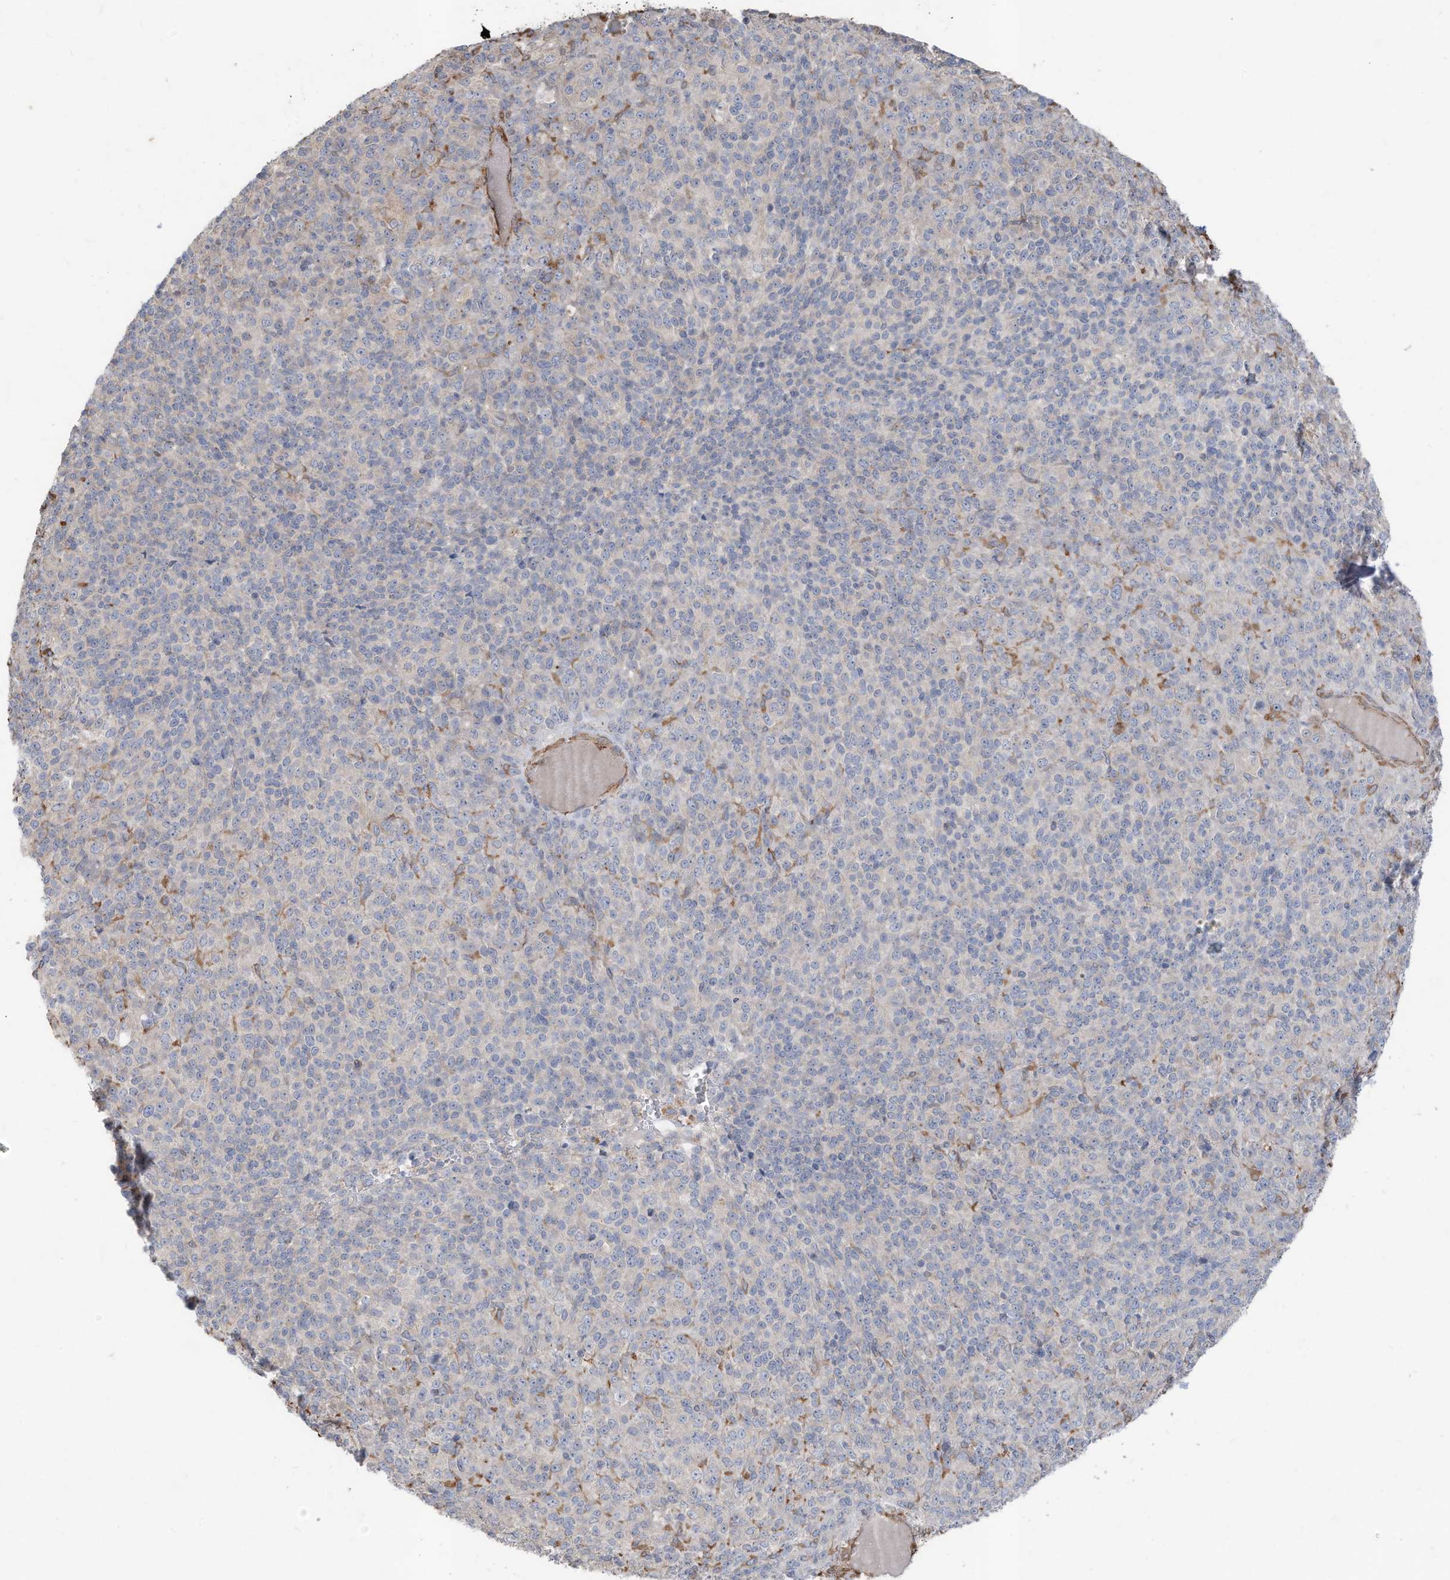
{"staining": {"intensity": "negative", "quantity": "none", "location": "none"}, "tissue": "melanoma", "cell_type": "Tumor cells", "image_type": "cancer", "snomed": [{"axis": "morphology", "description": "Malignant melanoma, Metastatic site"}, {"axis": "topography", "description": "Brain"}], "caption": "Immunohistochemical staining of malignant melanoma (metastatic site) demonstrates no significant staining in tumor cells.", "gene": "SLC17A7", "patient": {"sex": "female", "age": 56}}